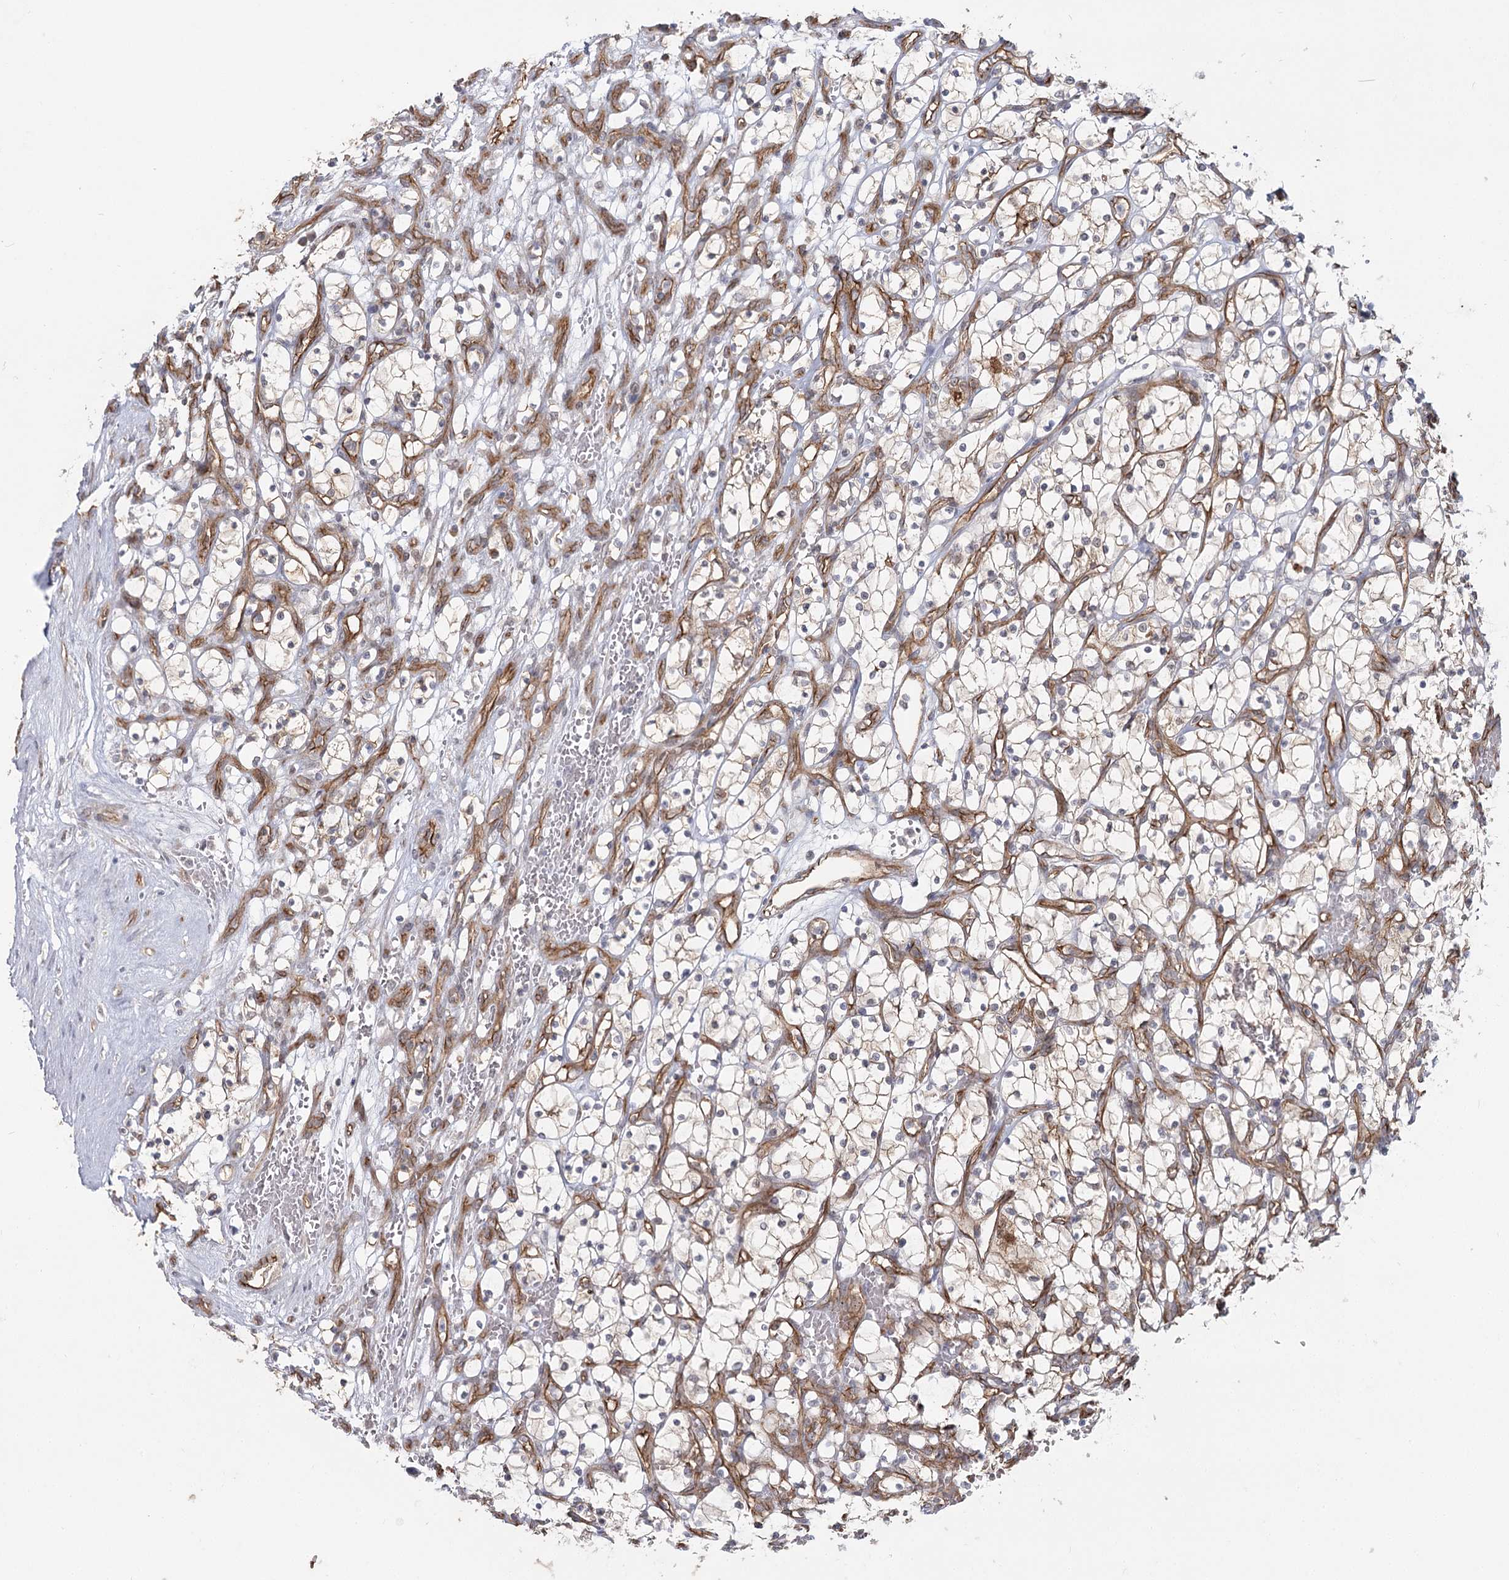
{"staining": {"intensity": "weak", "quantity": "<25%", "location": "cytoplasmic/membranous"}, "tissue": "renal cancer", "cell_type": "Tumor cells", "image_type": "cancer", "snomed": [{"axis": "morphology", "description": "Adenocarcinoma, NOS"}, {"axis": "topography", "description": "Kidney"}], "caption": "Immunohistochemical staining of human renal cancer displays no significant staining in tumor cells.", "gene": "RPP14", "patient": {"sex": "female", "age": 69}}